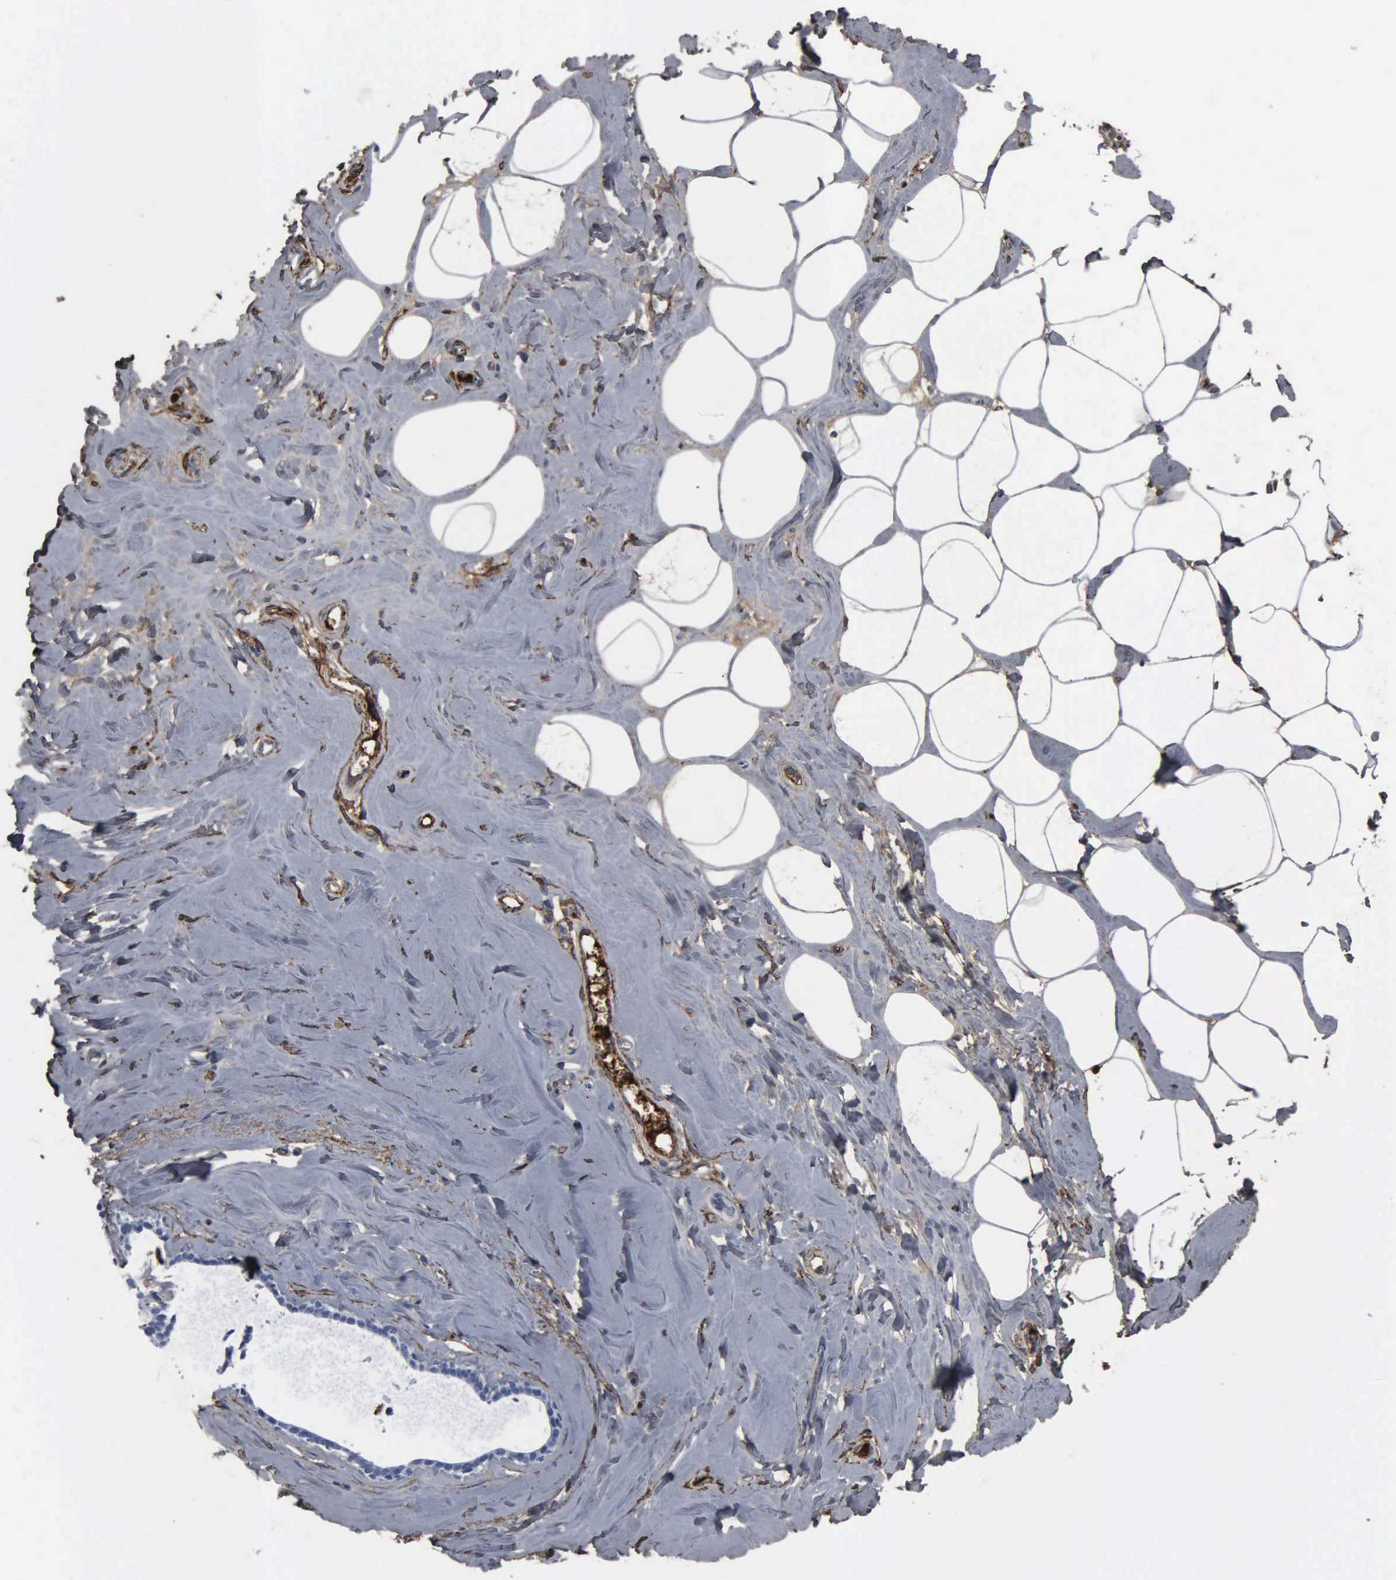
{"staining": {"intensity": "weak", "quantity": "25%-75%", "location": "cytoplasmic/membranous"}, "tissue": "breast", "cell_type": "Adipocytes", "image_type": "normal", "snomed": [{"axis": "morphology", "description": "Normal tissue, NOS"}, {"axis": "topography", "description": "Breast"}], "caption": "A photomicrograph showing weak cytoplasmic/membranous staining in approximately 25%-75% of adipocytes in unremarkable breast, as visualized by brown immunohistochemical staining.", "gene": "FN1", "patient": {"sex": "female", "age": 45}}